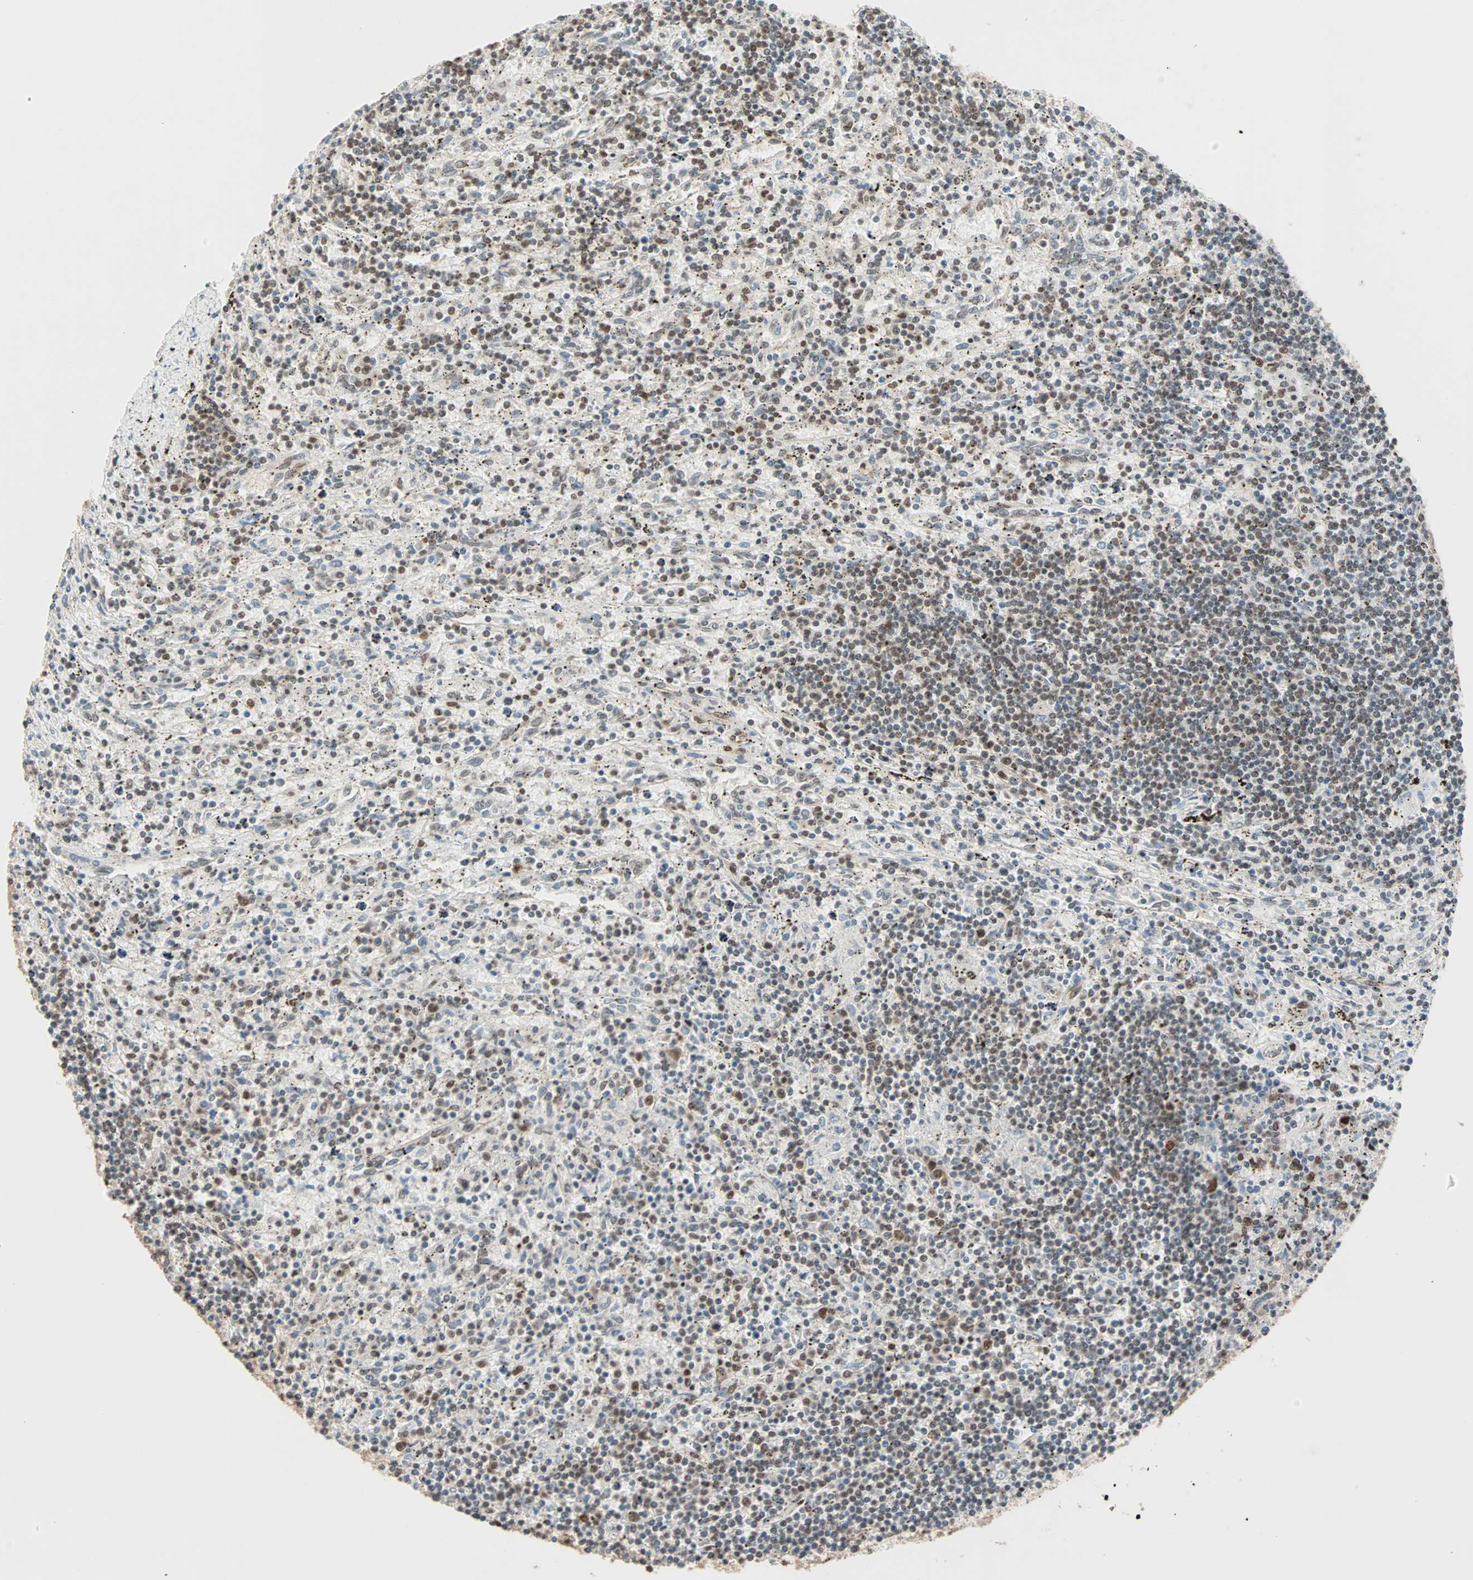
{"staining": {"intensity": "moderate", "quantity": "25%-75%", "location": "nuclear"}, "tissue": "lymphoma", "cell_type": "Tumor cells", "image_type": "cancer", "snomed": [{"axis": "morphology", "description": "Malignant lymphoma, non-Hodgkin's type, Low grade"}, {"axis": "topography", "description": "Spleen"}], "caption": "DAB (3,3'-diaminobenzidine) immunohistochemical staining of lymphoma displays moderate nuclear protein expression in about 25%-75% of tumor cells. Immunohistochemistry stains the protein of interest in brown and the nuclei are stained blue.", "gene": "DAZAP1", "patient": {"sex": "male", "age": 76}}